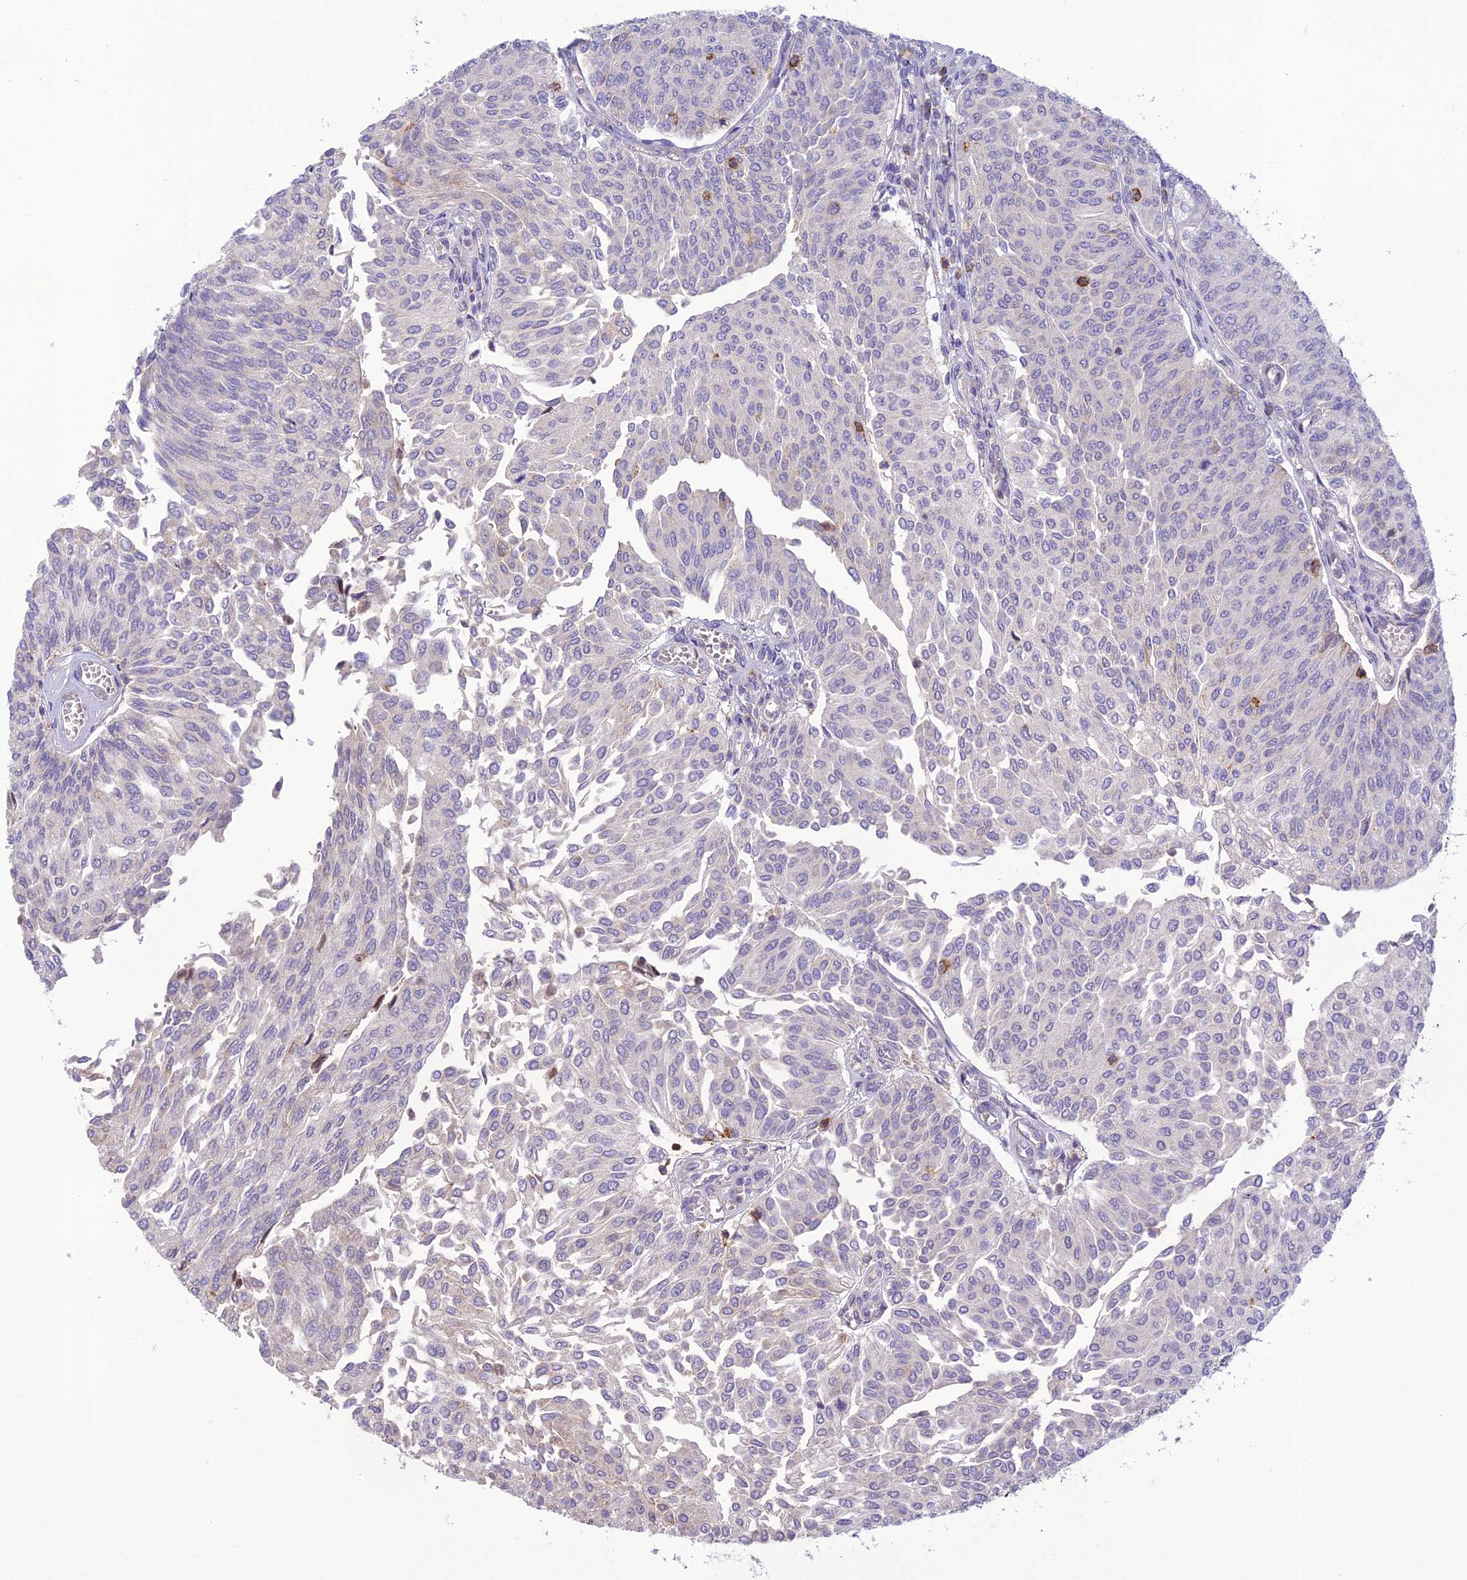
{"staining": {"intensity": "negative", "quantity": "none", "location": "none"}, "tissue": "urothelial cancer", "cell_type": "Tumor cells", "image_type": "cancer", "snomed": [{"axis": "morphology", "description": "Urothelial carcinoma, High grade"}, {"axis": "topography", "description": "Urinary bladder"}], "caption": "The photomicrograph displays no significant positivity in tumor cells of urothelial cancer.", "gene": "ITGAE", "patient": {"sex": "female", "age": 79}}